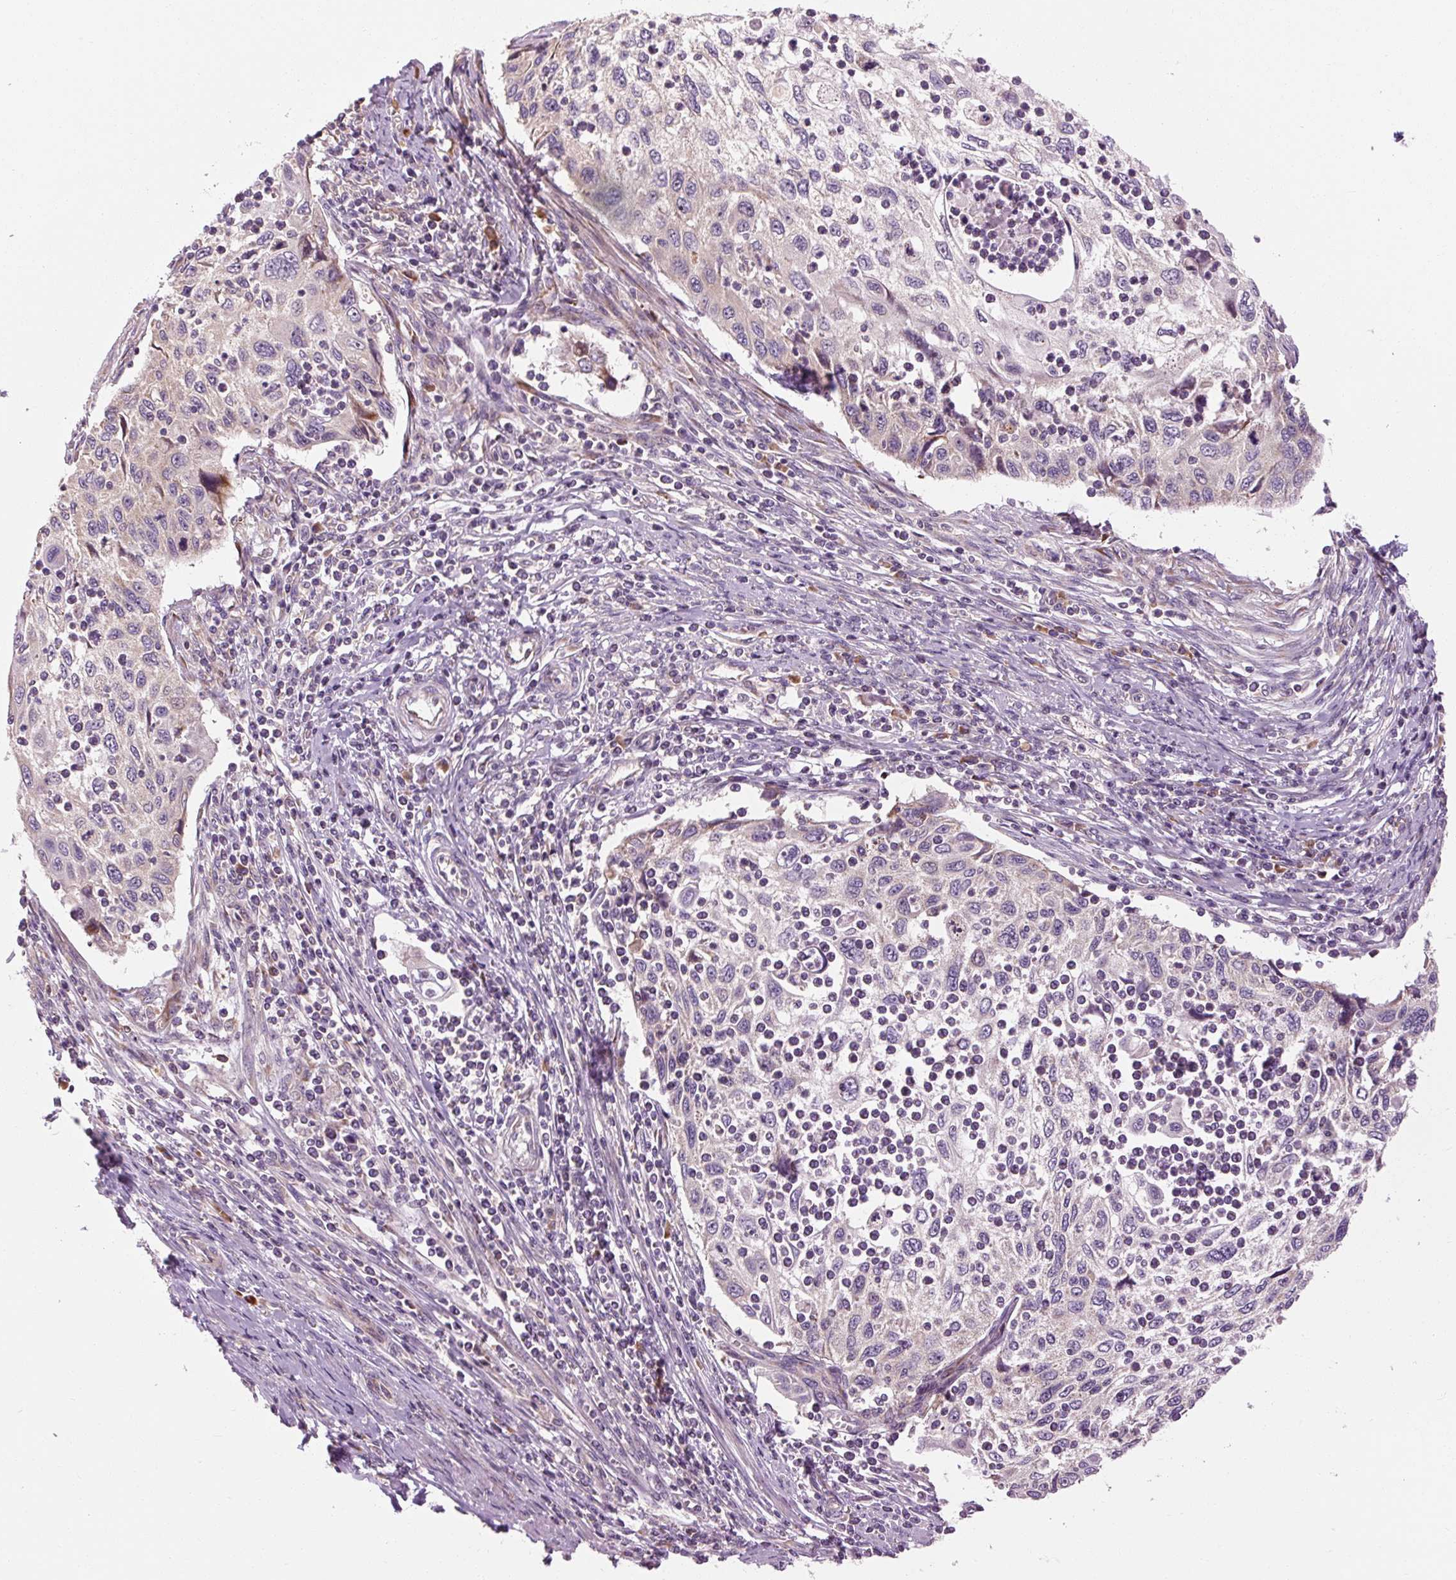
{"staining": {"intensity": "negative", "quantity": "none", "location": "none"}, "tissue": "cervical cancer", "cell_type": "Tumor cells", "image_type": "cancer", "snomed": [{"axis": "morphology", "description": "Squamous cell carcinoma, NOS"}, {"axis": "topography", "description": "Cervix"}], "caption": "Tumor cells show no significant staining in squamous cell carcinoma (cervical).", "gene": "PRSS48", "patient": {"sex": "female", "age": 70}}